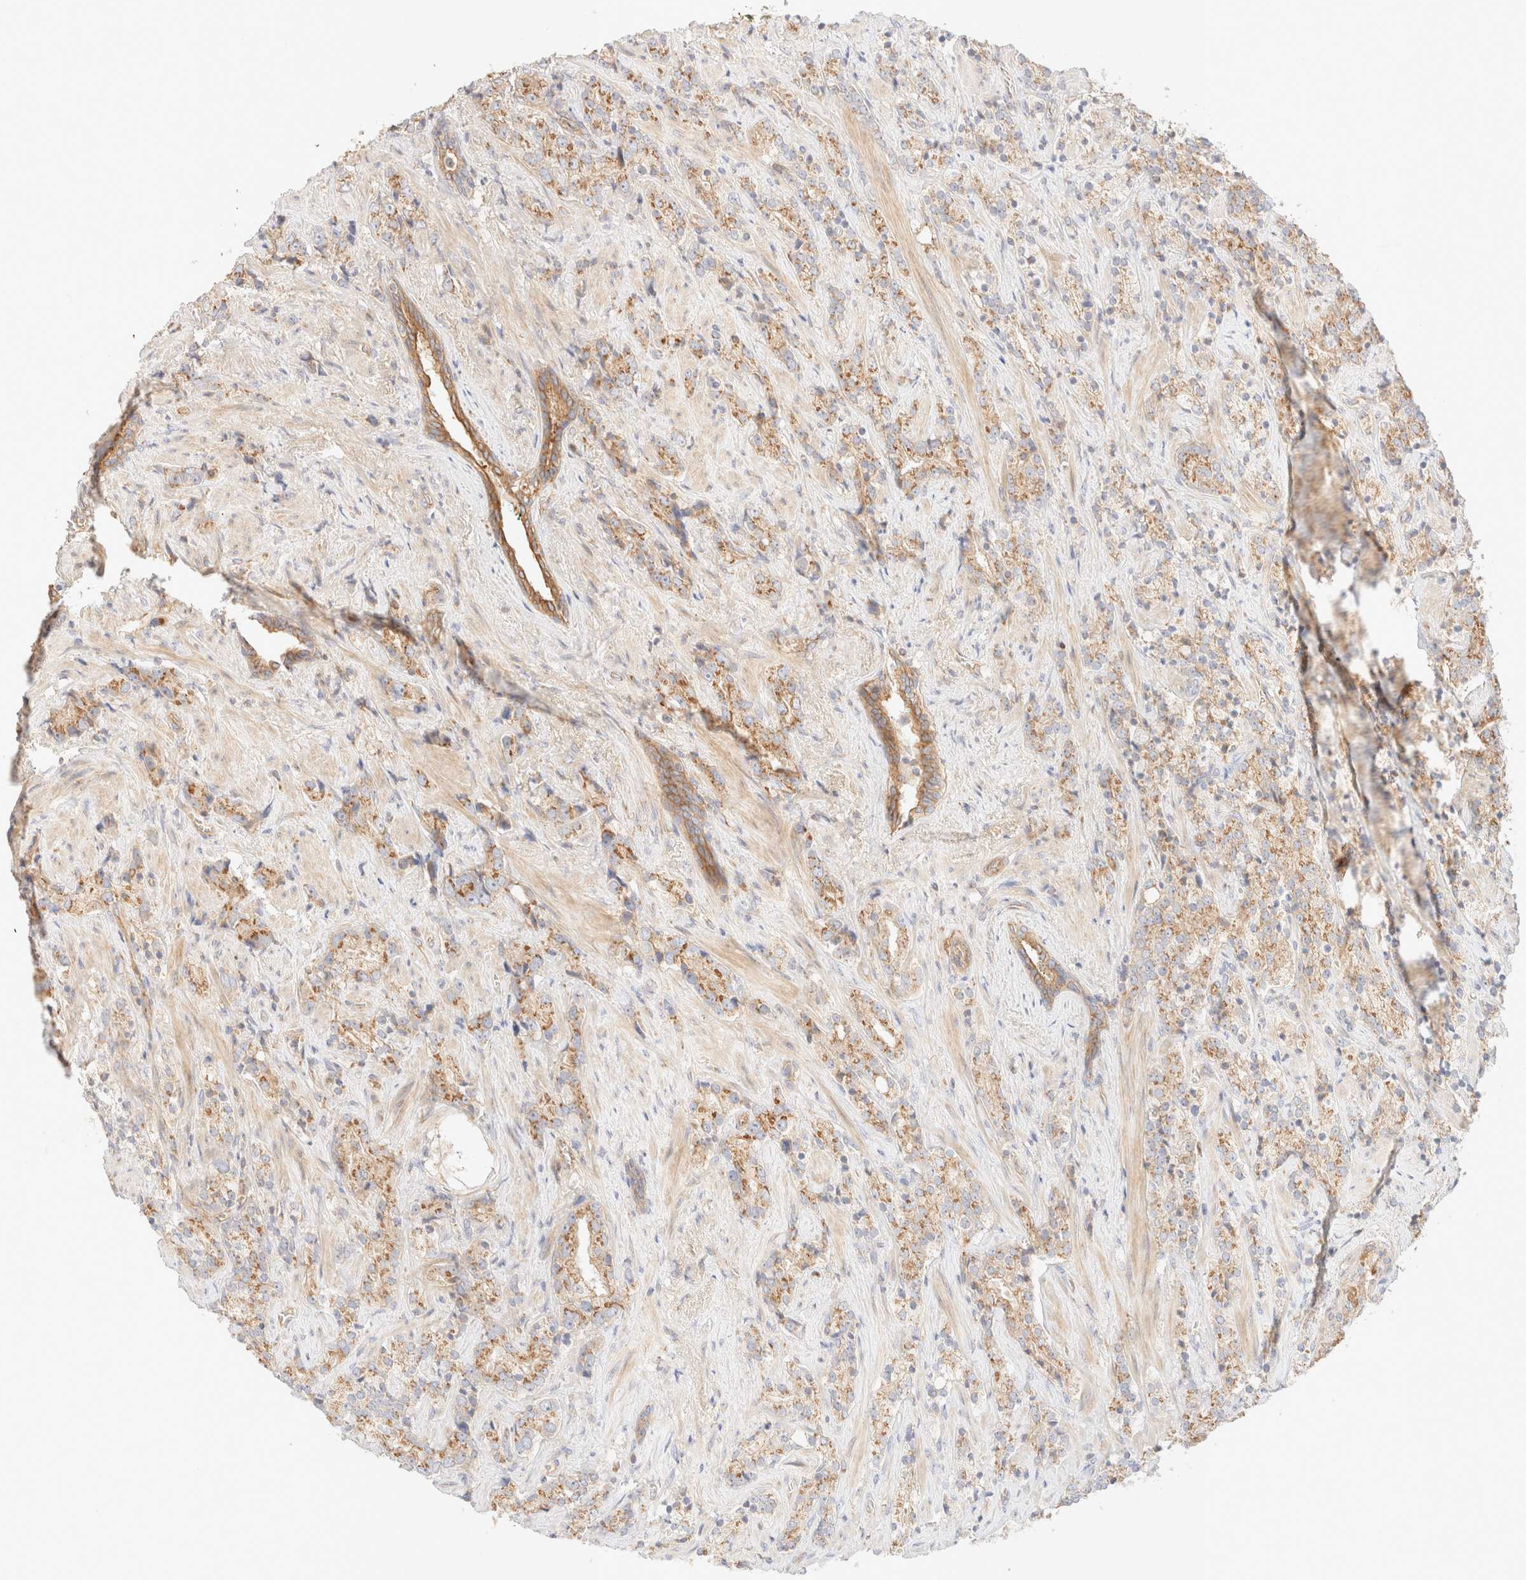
{"staining": {"intensity": "moderate", "quantity": ">75%", "location": "cytoplasmic/membranous"}, "tissue": "prostate cancer", "cell_type": "Tumor cells", "image_type": "cancer", "snomed": [{"axis": "morphology", "description": "Adenocarcinoma, High grade"}, {"axis": "topography", "description": "Prostate"}], "caption": "This is an image of IHC staining of prostate cancer (adenocarcinoma (high-grade)), which shows moderate positivity in the cytoplasmic/membranous of tumor cells.", "gene": "MYO10", "patient": {"sex": "male", "age": 71}}